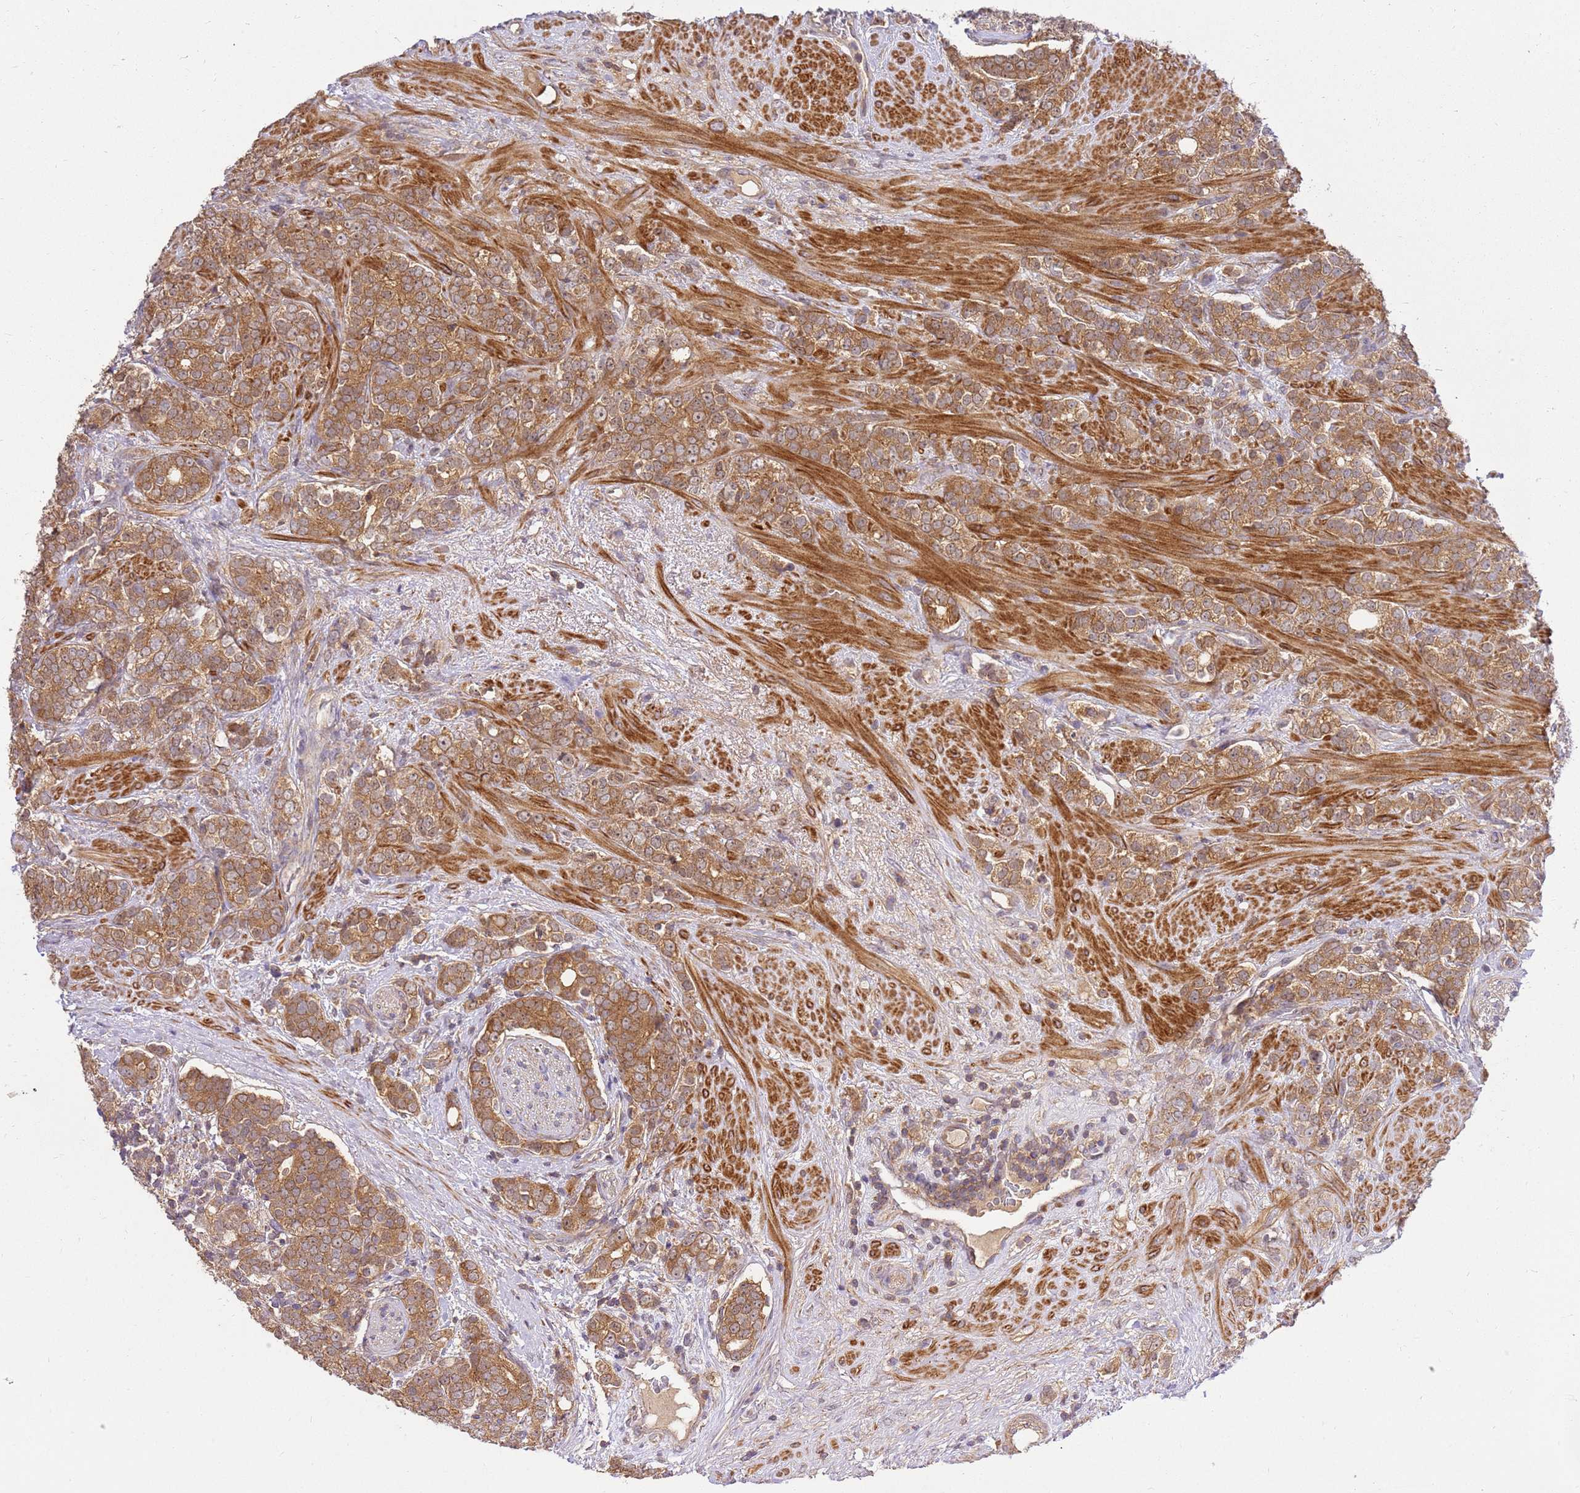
{"staining": {"intensity": "moderate", "quantity": ">75%", "location": "cytoplasmic/membranous"}, "tissue": "prostate cancer", "cell_type": "Tumor cells", "image_type": "cancer", "snomed": [{"axis": "morphology", "description": "Adenocarcinoma, High grade"}, {"axis": "topography", "description": "Prostate"}], "caption": "Immunohistochemistry (DAB (3,3'-diaminobenzidine)) staining of human prostate cancer exhibits moderate cytoplasmic/membranous protein positivity in approximately >75% of tumor cells.", "gene": "GAREM1", "patient": {"sex": "male", "age": 64}}